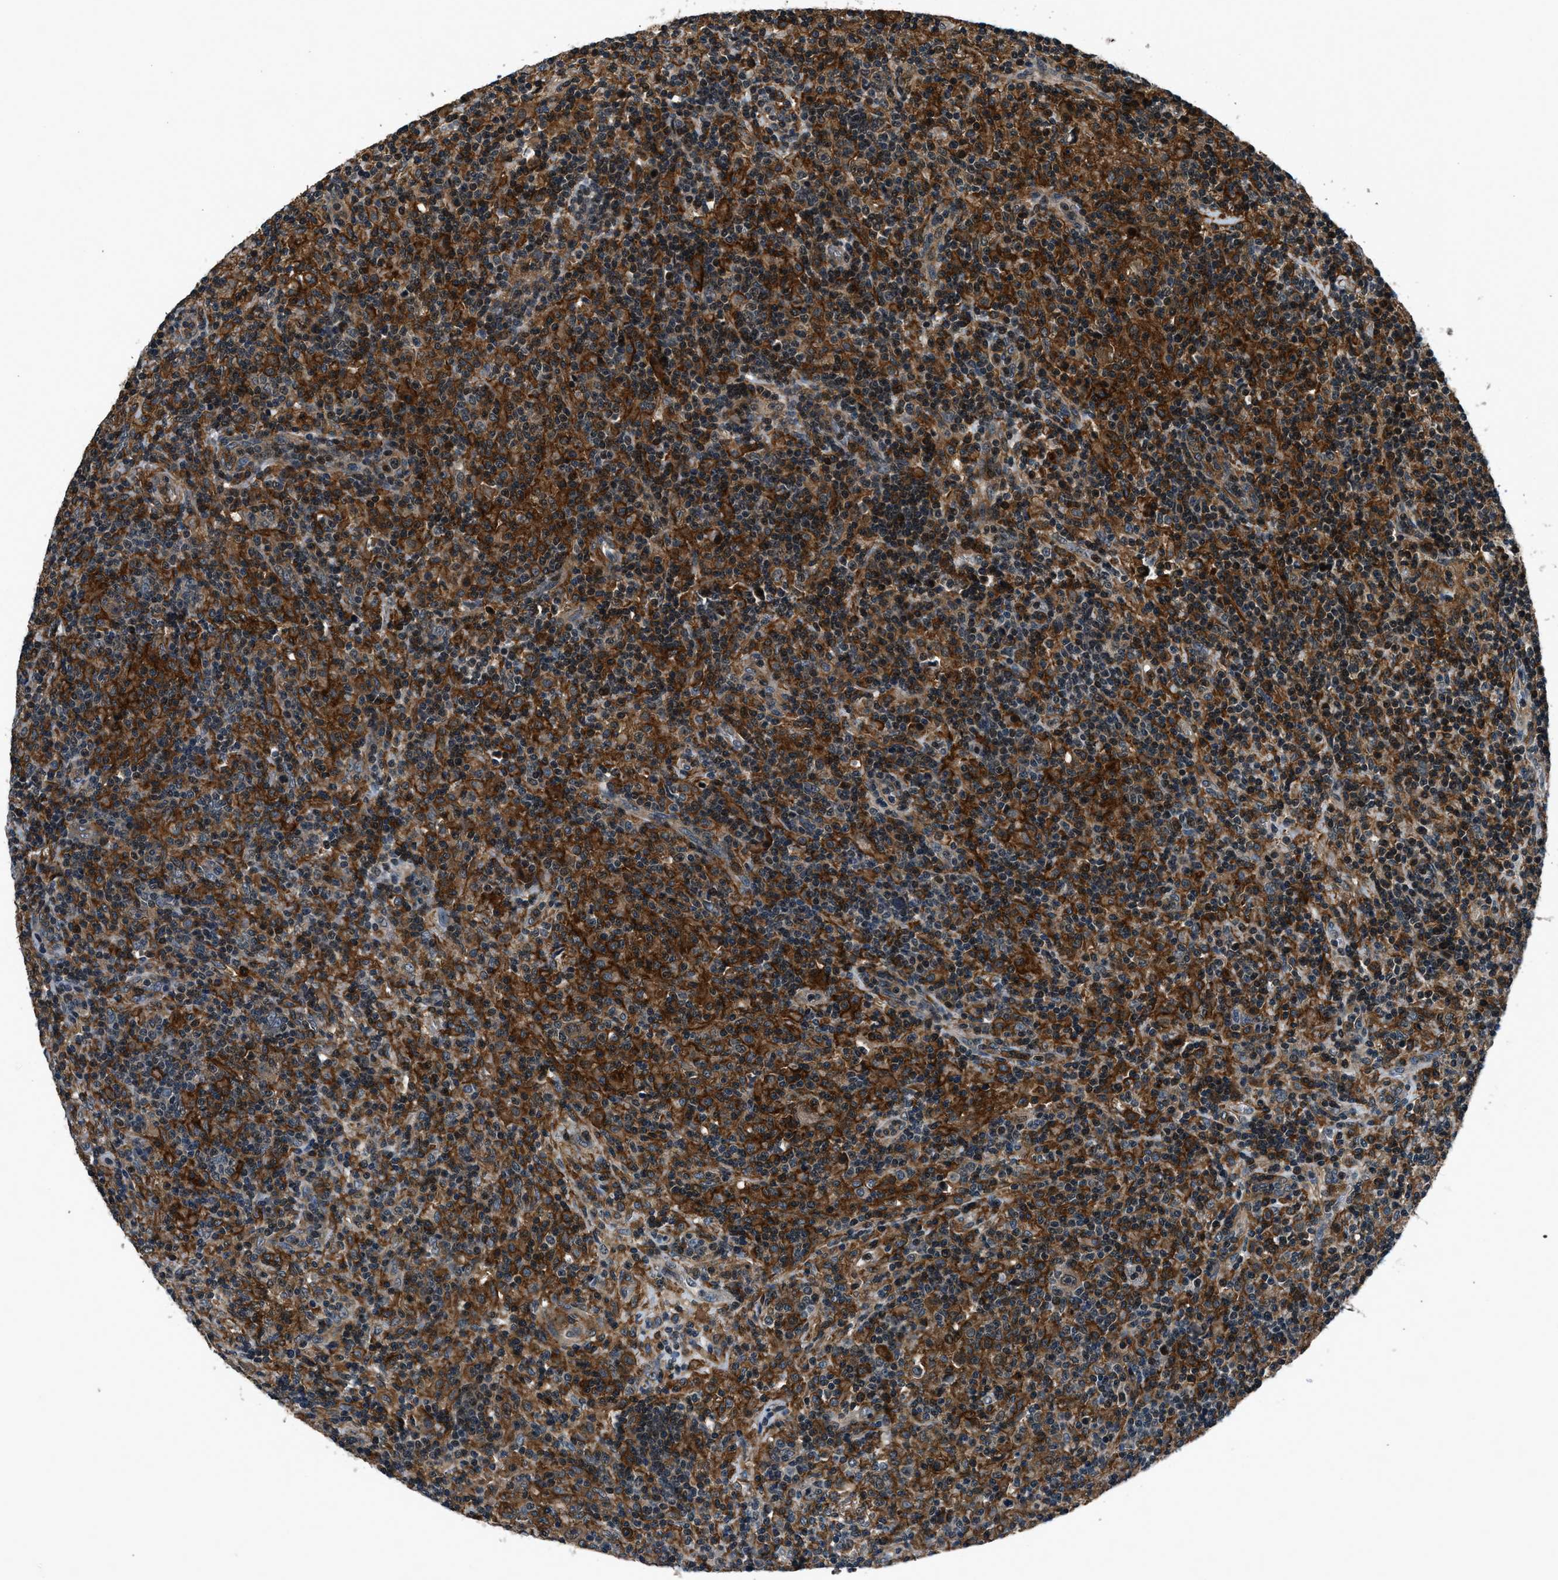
{"staining": {"intensity": "moderate", "quantity": ">75%", "location": "cytoplasmic/membranous"}, "tissue": "lymphoma", "cell_type": "Tumor cells", "image_type": "cancer", "snomed": [{"axis": "morphology", "description": "Hodgkin's disease, NOS"}, {"axis": "topography", "description": "Lymph node"}], "caption": "Immunohistochemical staining of Hodgkin's disease displays medium levels of moderate cytoplasmic/membranous protein staining in about >75% of tumor cells. (IHC, brightfield microscopy, high magnification).", "gene": "ARHGEF11", "patient": {"sex": "male", "age": 70}}